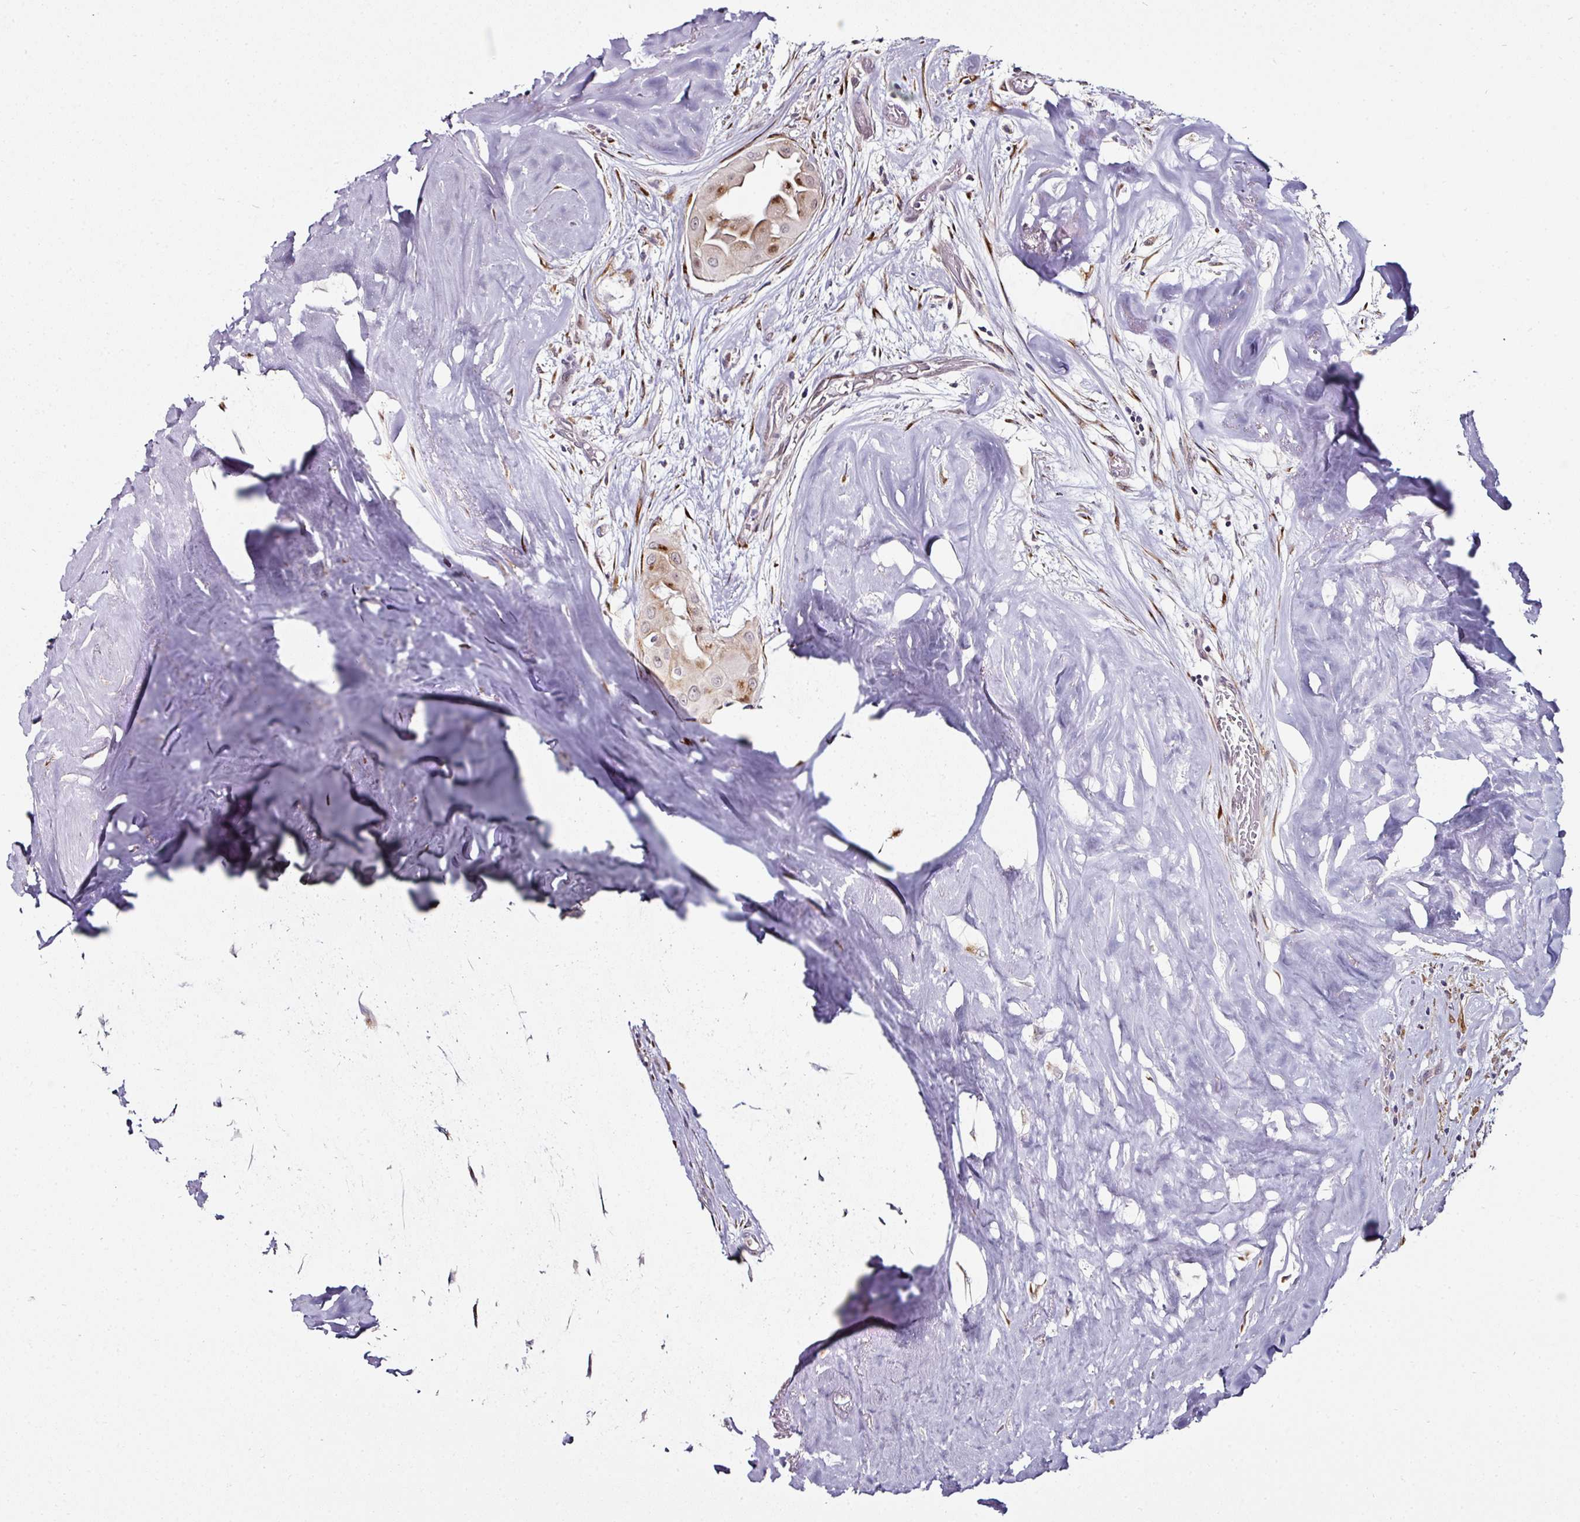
{"staining": {"intensity": "weak", "quantity": "<25%", "location": "cytoplasmic/membranous,nuclear"}, "tissue": "thyroid cancer", "cell_type": "Tumor cells", "image_type": "cancer", "snomed": [{"axis": "morphology", "description": "Papillary adenocarcinoma, NOS"}, {"axis": "topography", "description": "Thyroid gland"}], "caption": "IHC photomicrograph of neoplastic tissue: thyroid cancer stained with DAB (3,3'-diaminobenzidine) displays no significant protein positivity in tumor cells. (Stains: DAB IHC with hematoxylin counter stain, Microscopy: brightfield microscopy at high magnification).", "gene": "APOLD1", "patient": {"sex": "female", "age": 59}}